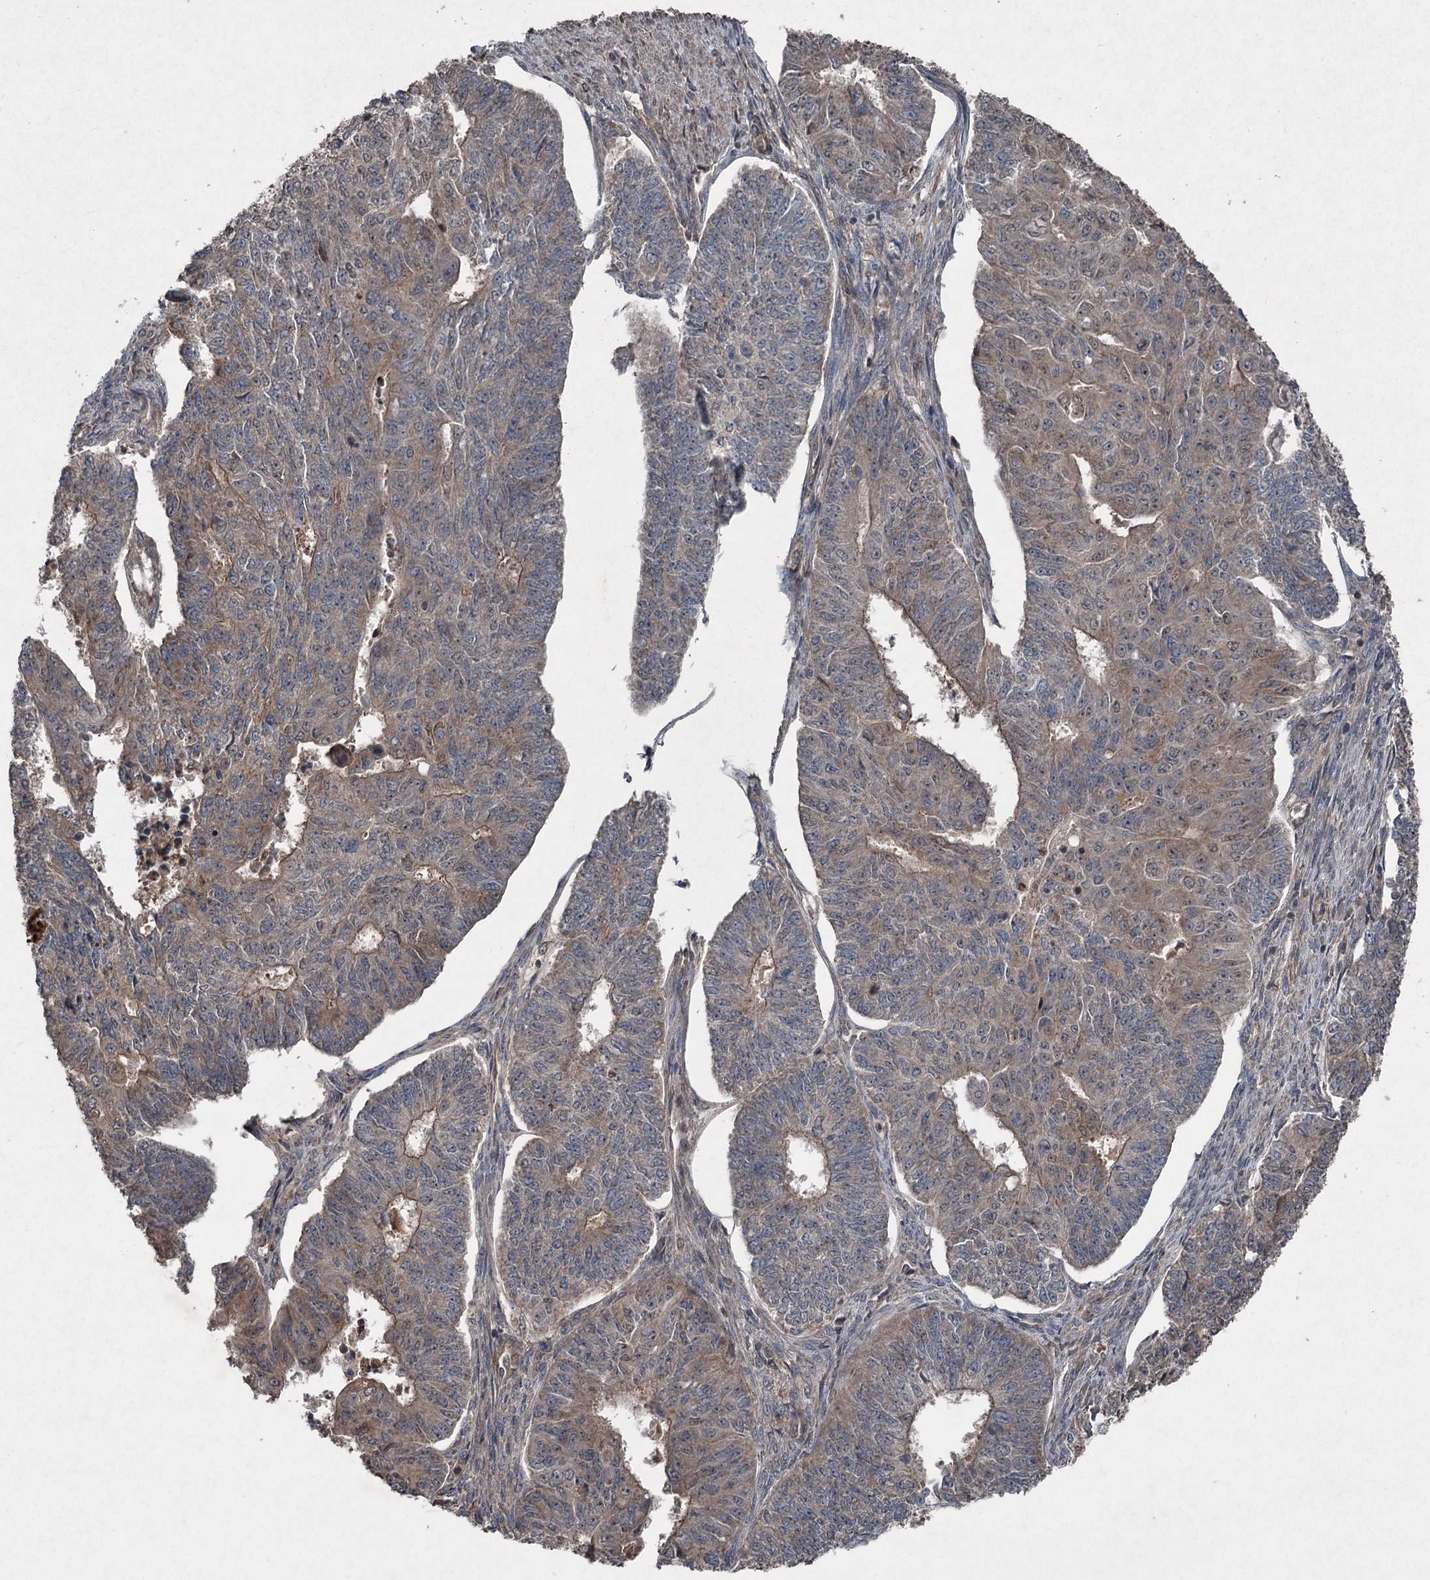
{"staining": {"intensity": "weak", "quantity": "<25%", "location": "cytoplasmic/membranous"}, "tissue": "endometrial cancer", "cell_type": "Tumor cells", "image_type": "cancer", "snomed": [{"axis": "morphology", "description": "Adenocarcinoma, NOS"}, {"axis": "topography", "description": "Endometrium"}], "caption": "A high-resolution image shows immunohistochemistry staining of adenocarcinoma (endometrial), which demonstrates no significant expression in tumor cells. (Stains: DAB immunohistochemistry (IHC) with hematoxylin counter stain, Microscopy: brightfield microscopy at high magnification).", "gene": "ALAS1", "patient": {"sex": "female", "age": 32}}